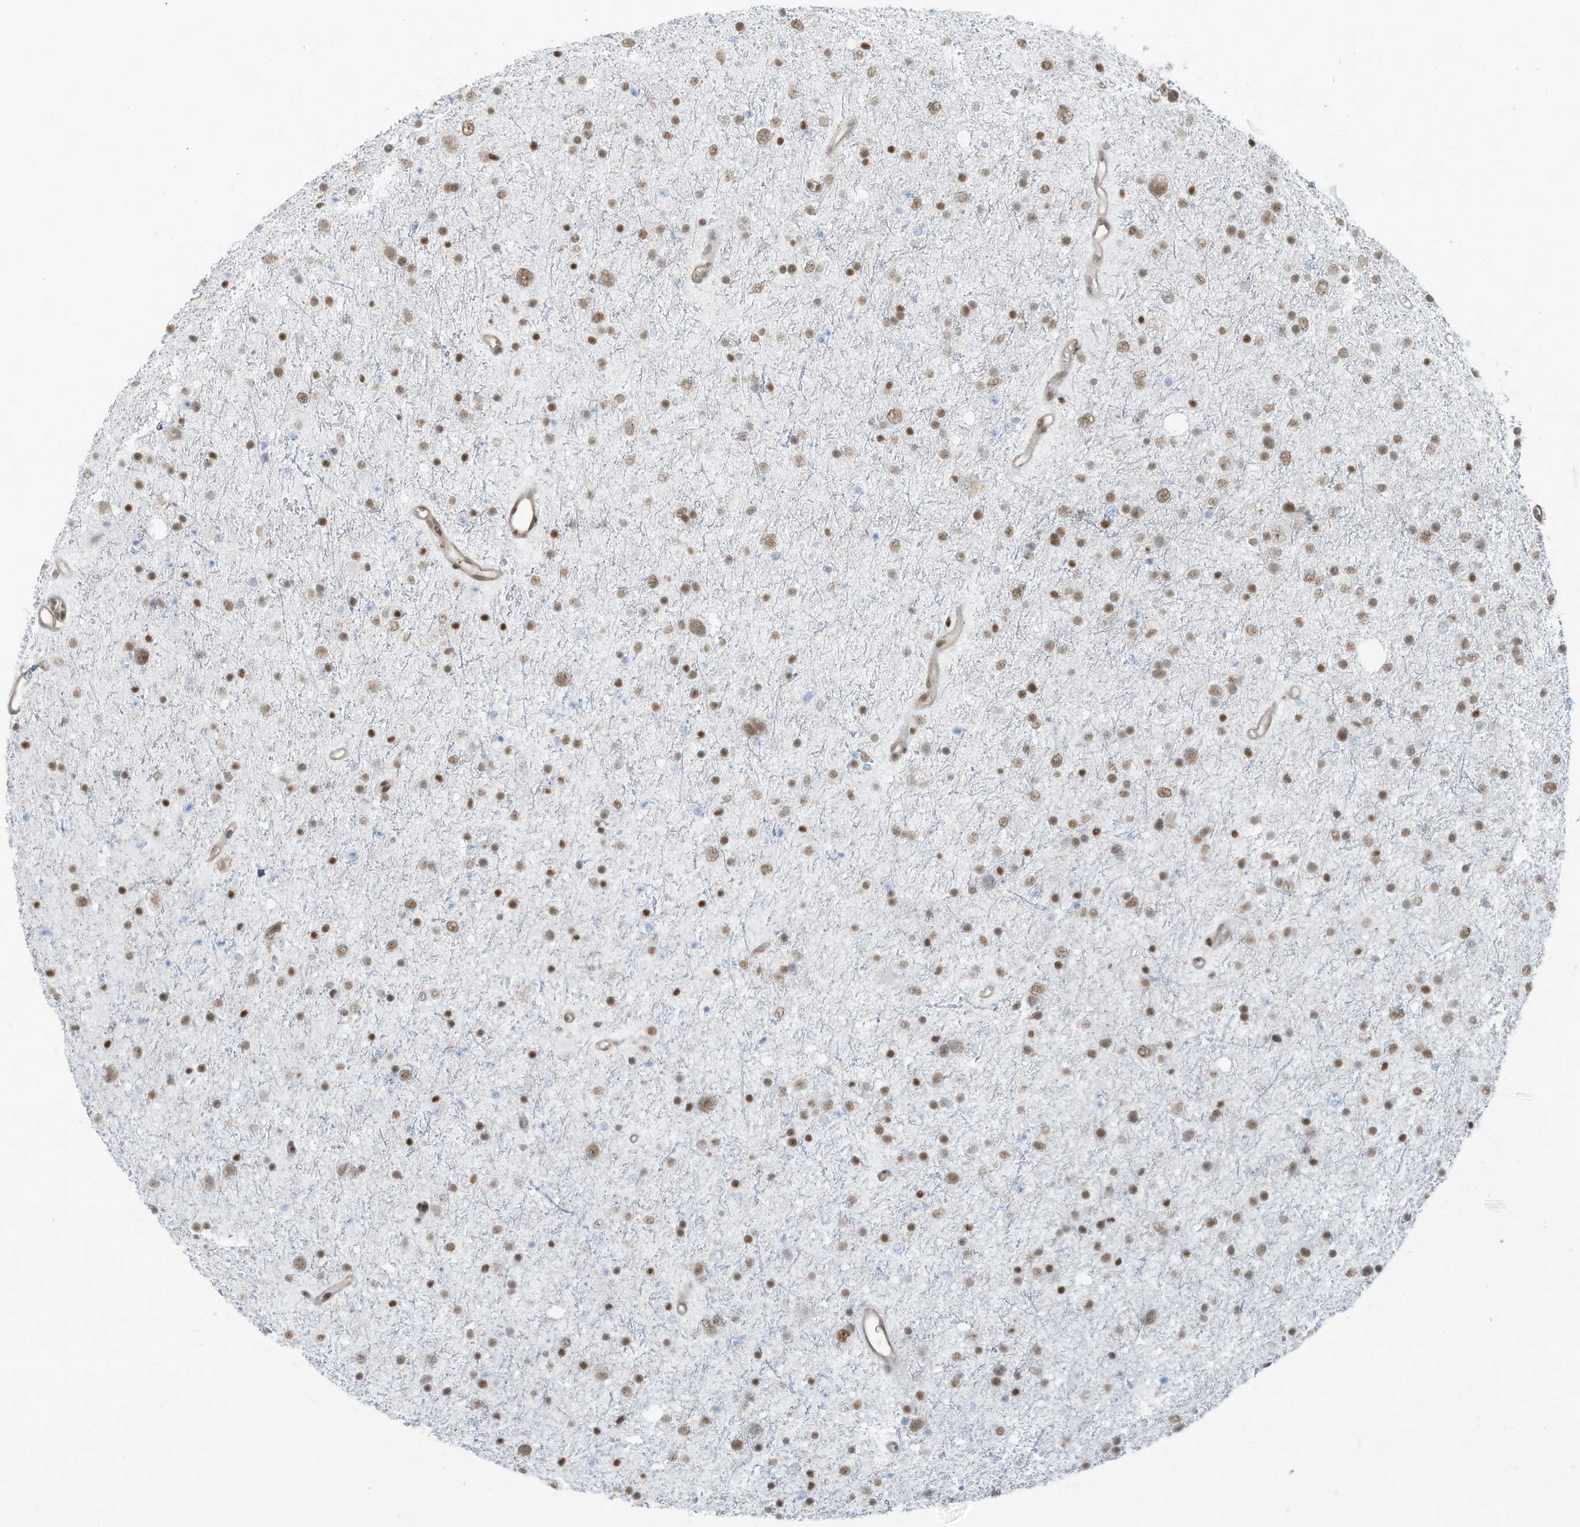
{"staining": {"intensity": "moderate", "quantity": ">75%", "location": "nuclear"}, "tissue": "glioma", "cell_type": "Tumor cells", "image_type": "cancer", "snomed": [{"axis": "morphology", "description": "Glioma, malignant, Low grade"}, {"axis": "topography", "description": "Brain"}], "caption": "Approximately >75% of tumor cells in glioma display moderate nuclear protein expression as visualized by brown immunohistochemical staining.", "gene": "DBR1", "patient": {"sex": "female", "age": 37}}